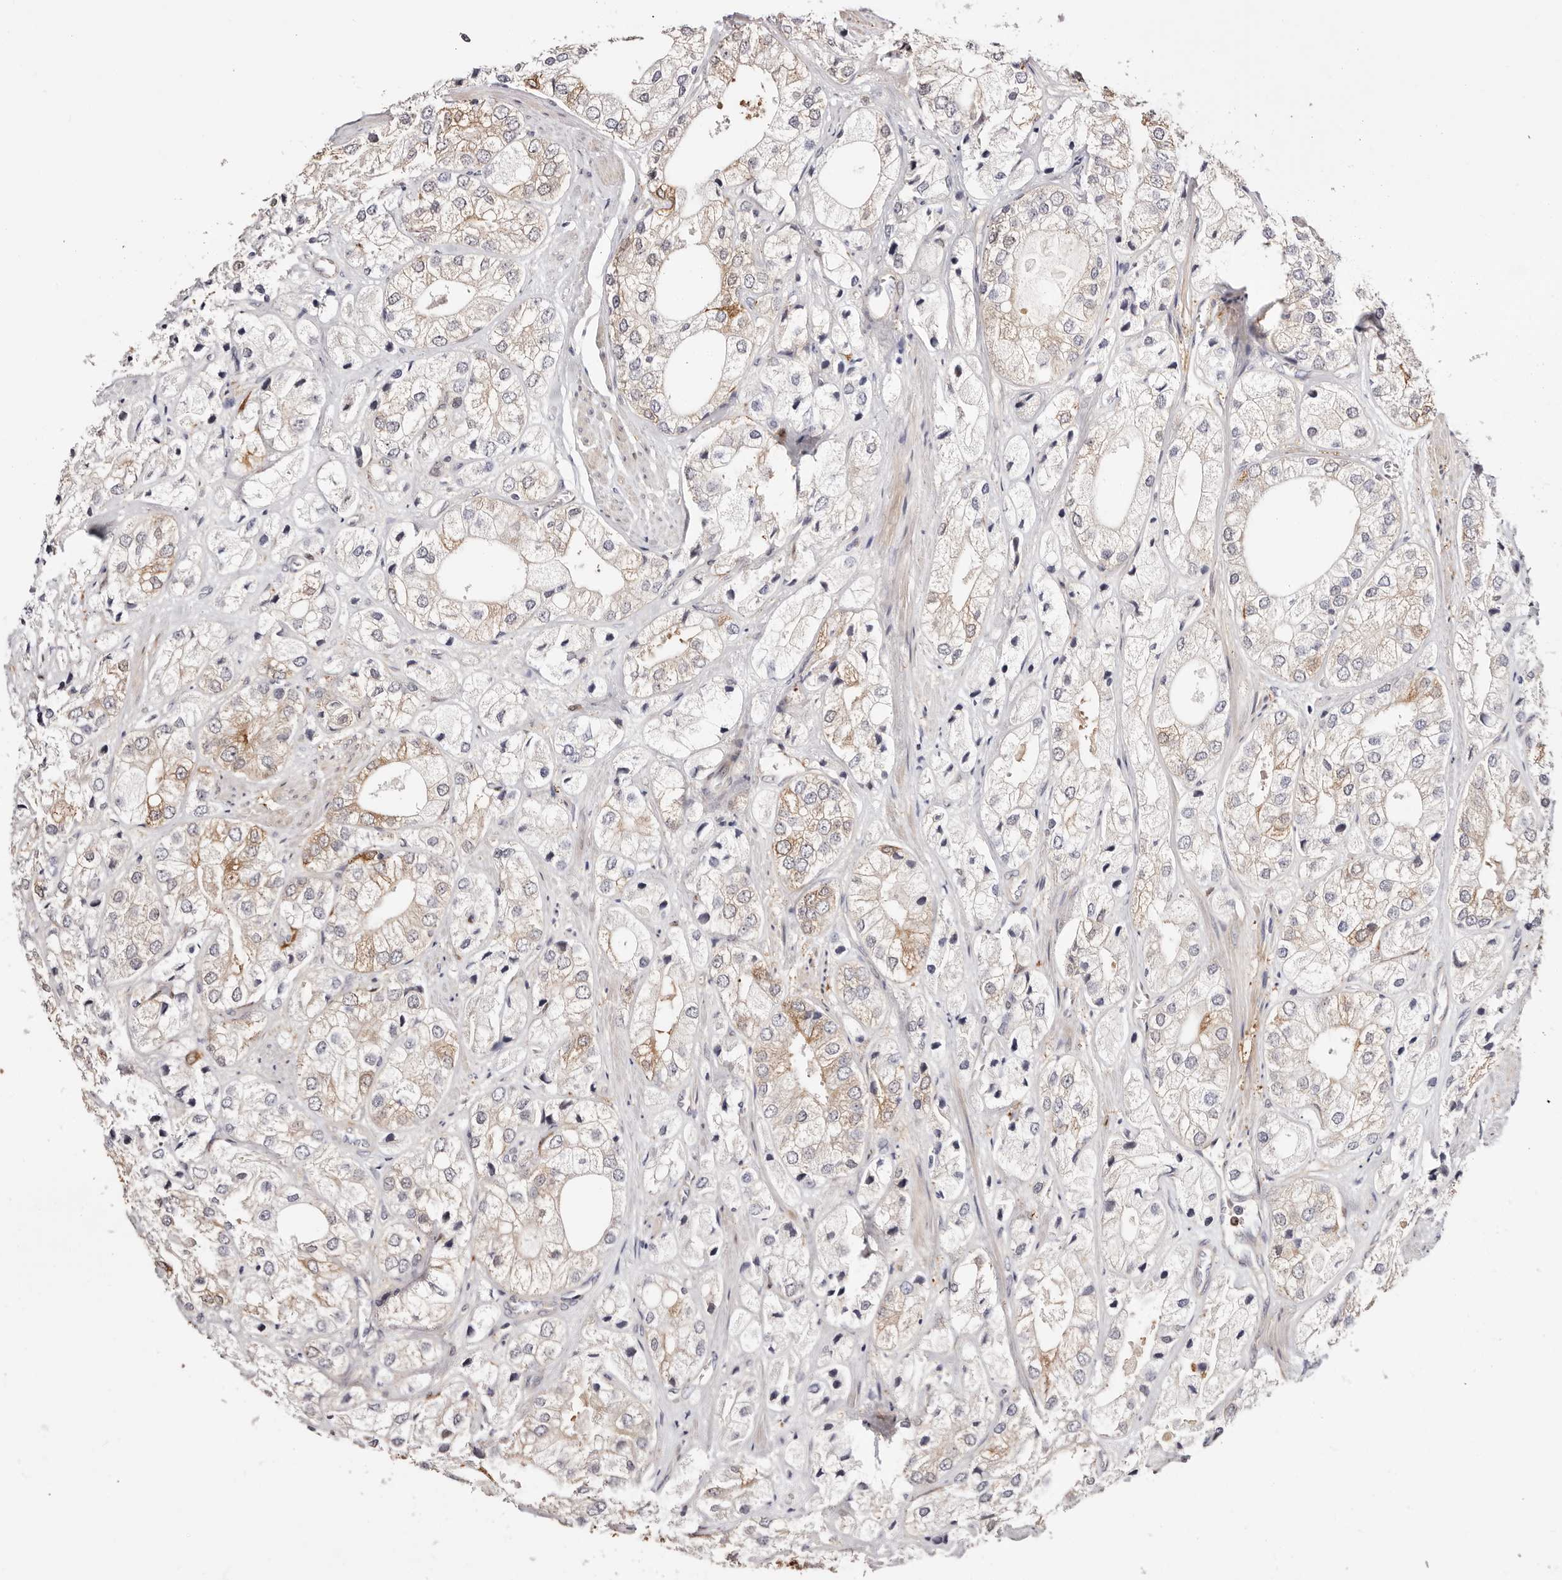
{"staining": {"intensity": "strong", "quantity": "25%-75%", "location": "cytoplasmic/membranous"}, "tissue": "prostate cancer", "cell_type": "Tumor cells", "image_type": "cancer", "snomed": [{"axis": "morphology", "description": "Adenocarcinoma, High grade"}, {"axis": "topography", "description": "Prostate"}], "caption": "Human prostate adenocarcinoma (high-grade) stained with a protein marker exhibits strong staining in tumor cells.", "gene": "GFOD1", "patient": {"sex": "male", "age": 50}}